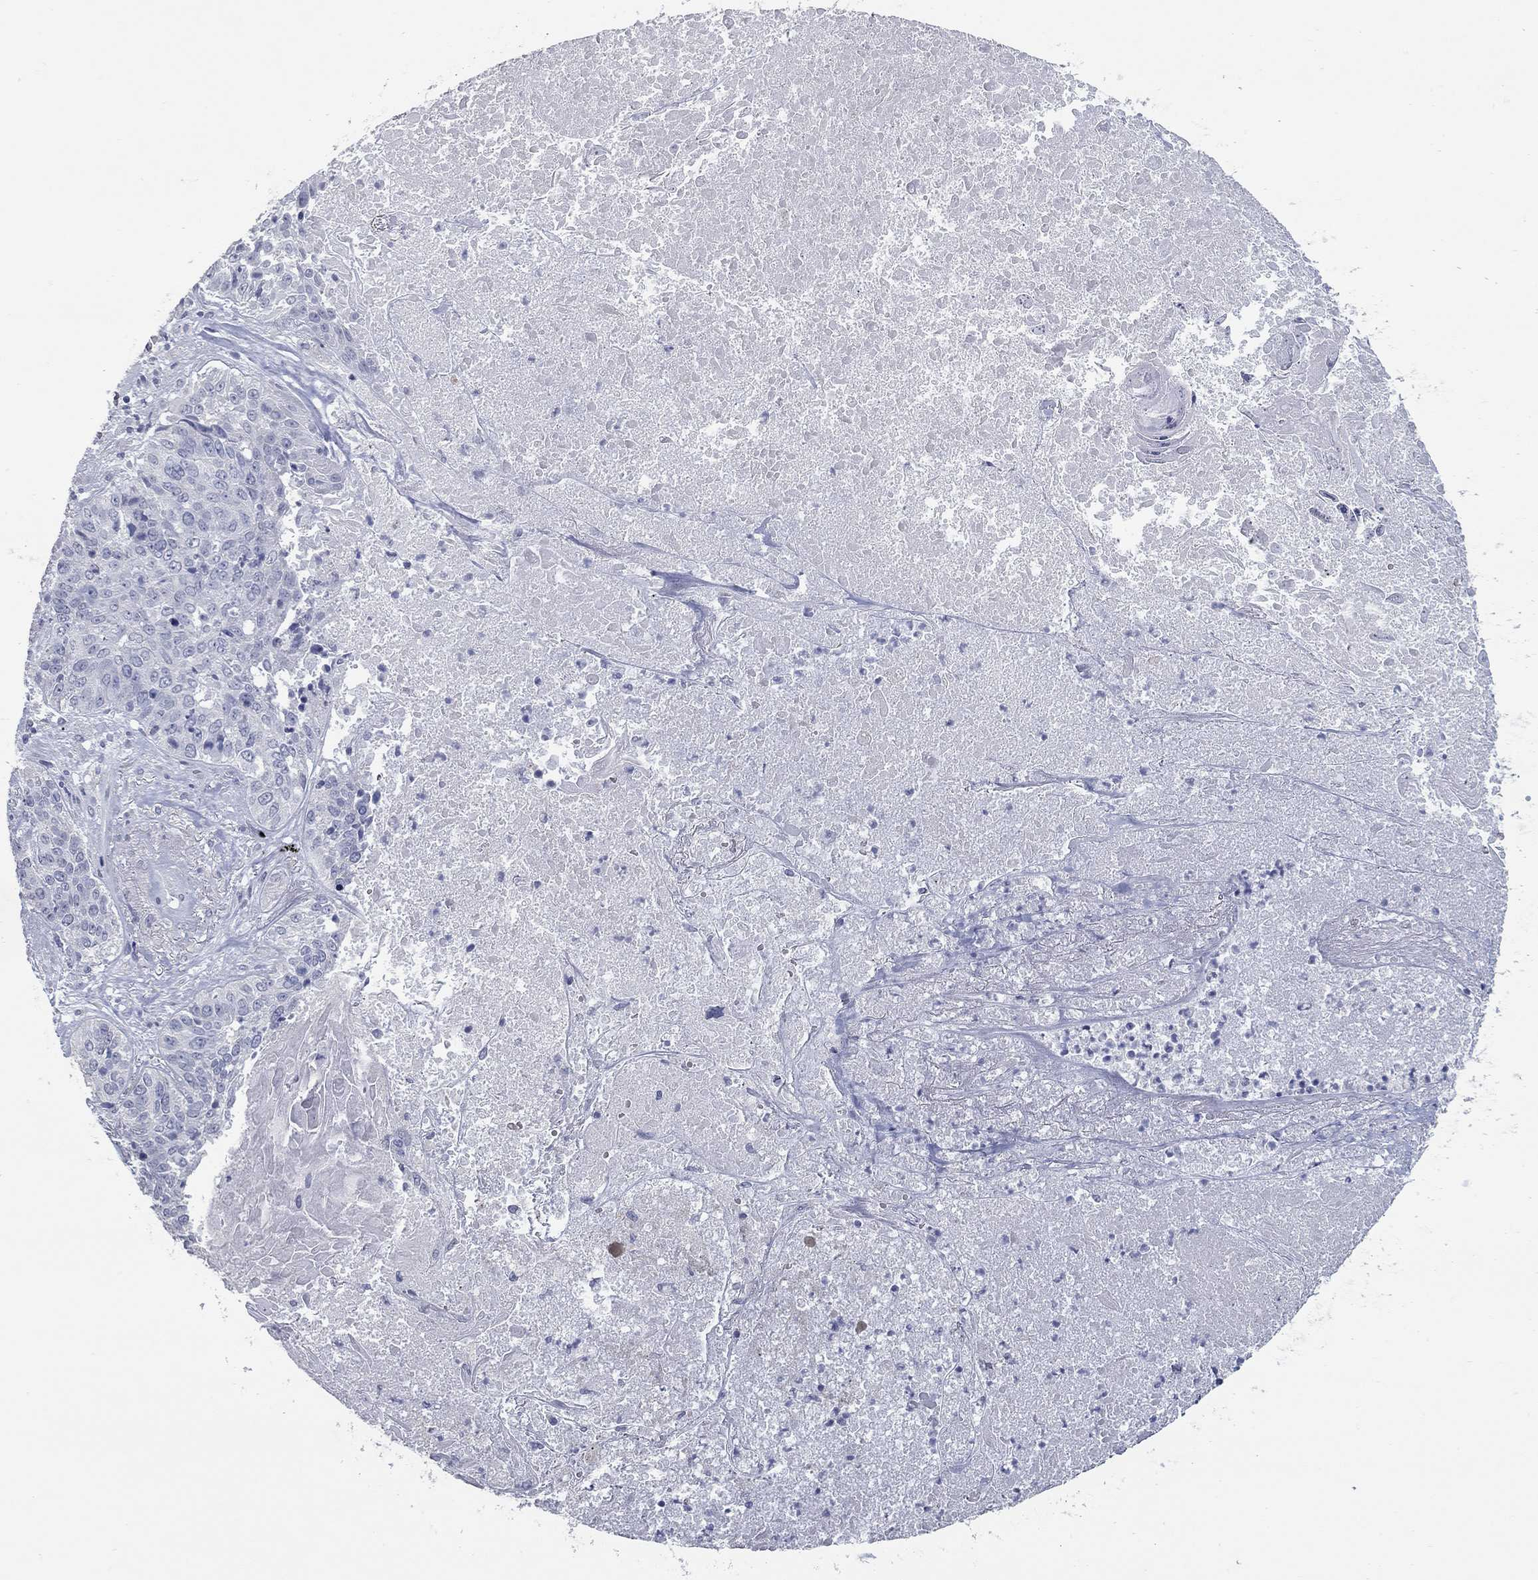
{"staining": {"intensity": "negative", "quantity": "none", "location": "none"}, "tissue": "lung cancer", "cell_type": "Tumor cells", "image_type": "cancer", "snomed": [{"axis": "morphology", "description": "Squamous cell carcinoma, NOS"}, {"axis": "topography", "description": "Lung"}], "caption": "This micrograph is of lung squamous cell carcinoma stained with immunohistochemistry (IHC) to label a protein in brown with the nuclei are counter-stained blue. There is no expression in tumor cells.", "gene": "TAC1", "patient": {"sex": "male", "age": 64}}